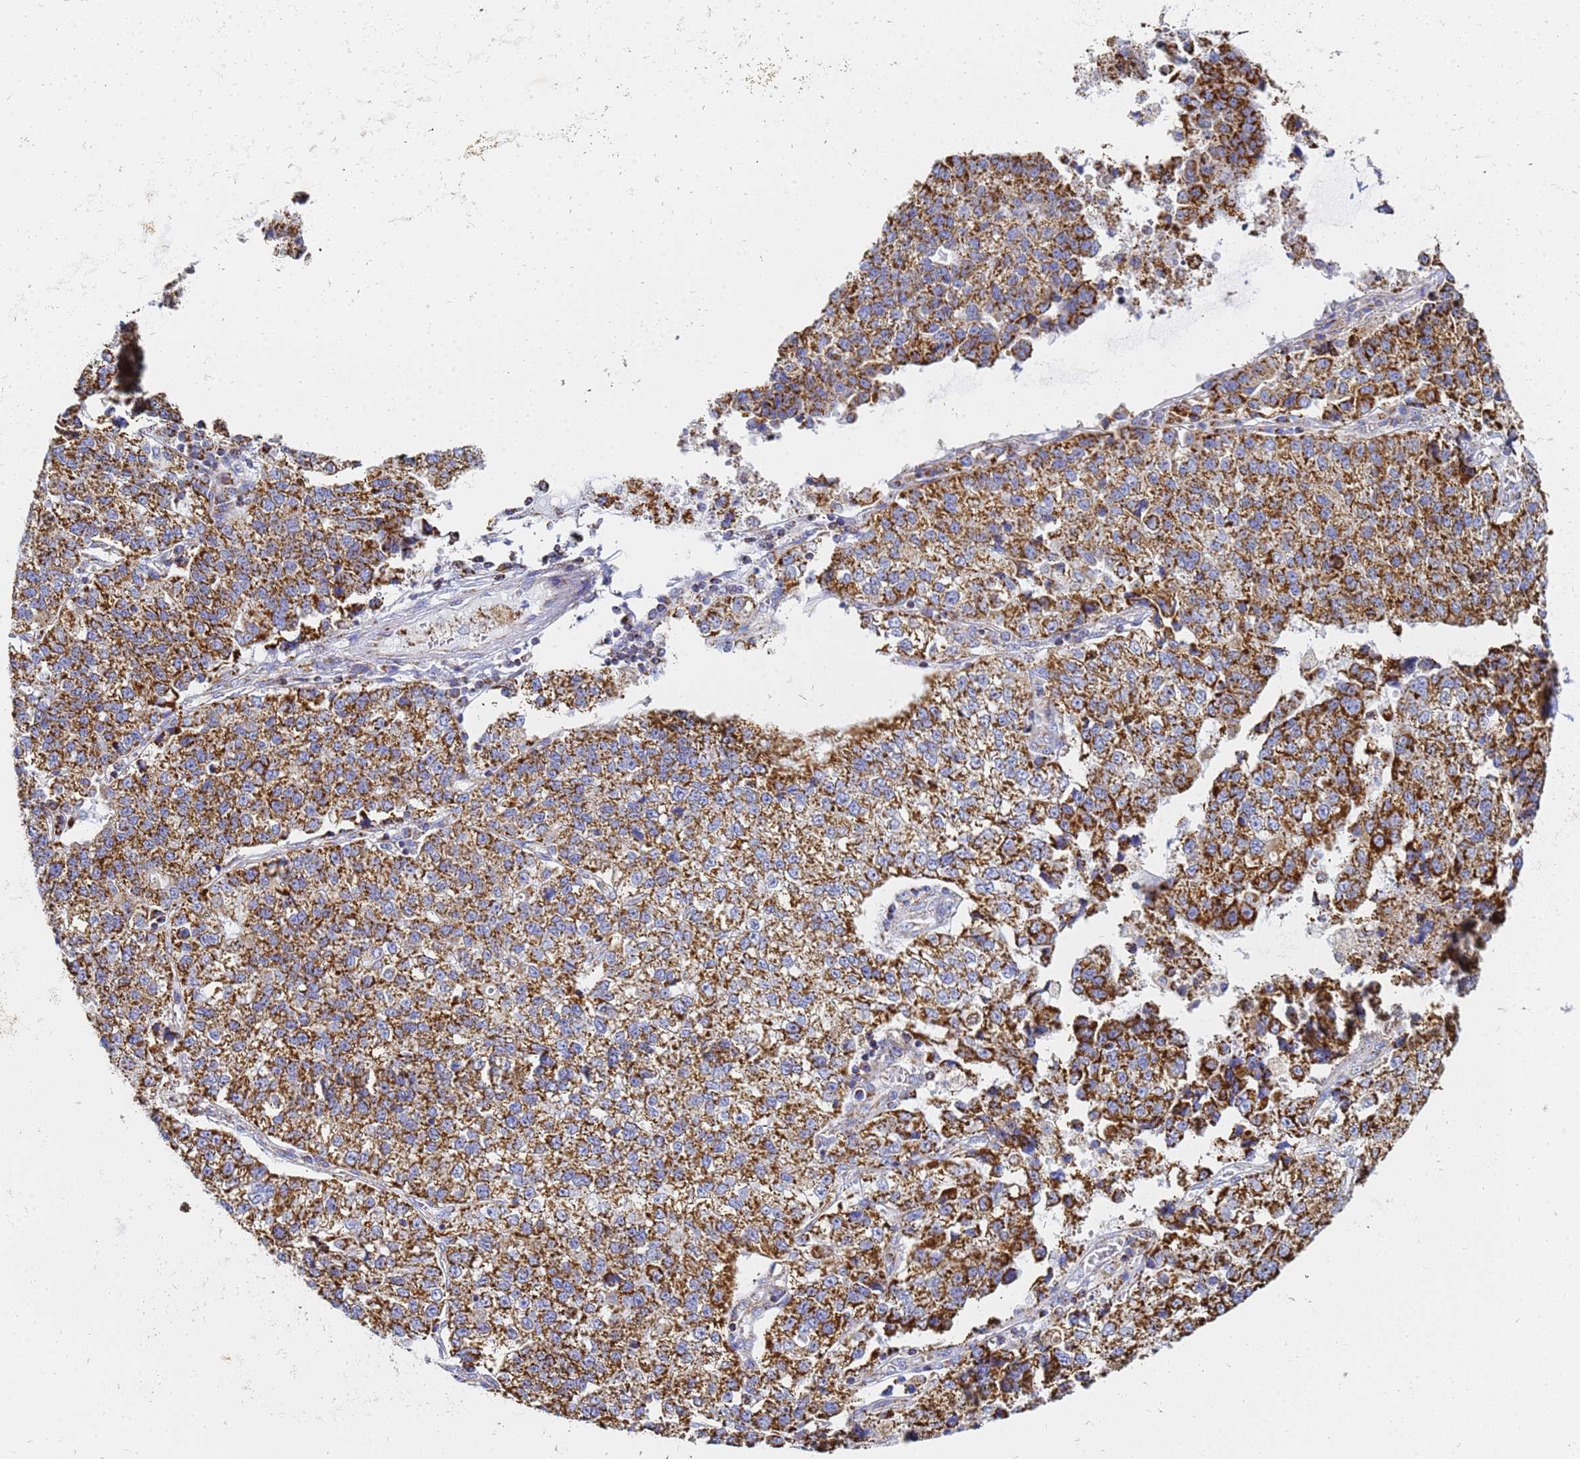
{"staining": {"intensity": "strong", "quantity": ">75%", "location": "cytoplasmic/membranous"}, "tissue": "lung cancer", "cell_type": "Tumor cells", "image_type": "cancer", "snomed": [{"axis": "morphology", "description": "Adenocarcinoma, NOS"}, {"axis": "topography", "description": "Lung"}], "caption": "A high amount of strong cytoplasmic/membranous expression is identified in about >75% of tumor cells in lung adenocarcinoma tissue. (Brightfield microscopy of DAB IHC at high magnification).", "gene": "CNIH4", "patient": {"sex": "male", "age": 49}}